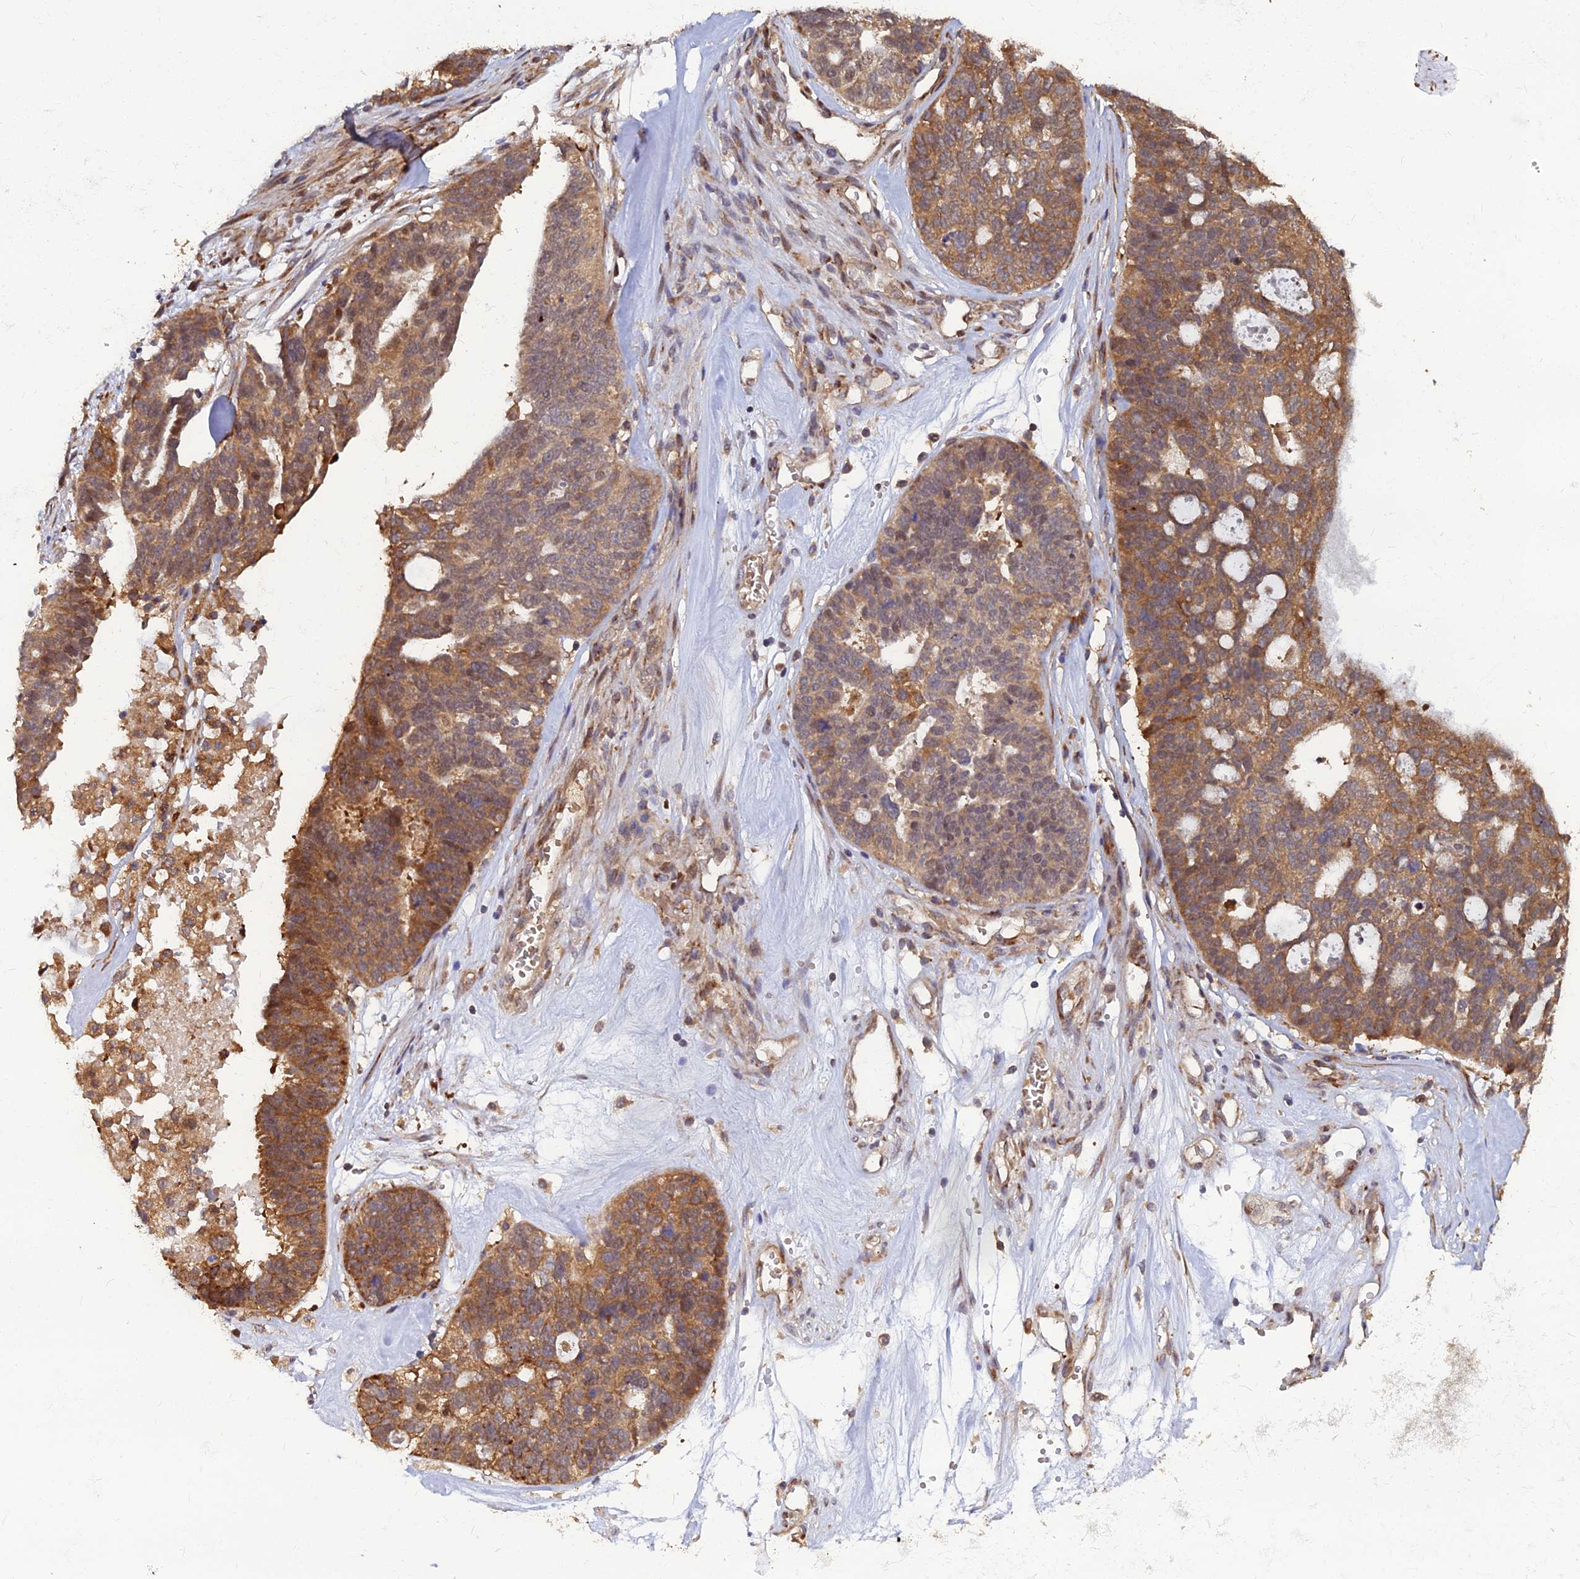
{"staining": {"intensity": "moderate", "quantity": ">75%", "location": "cytoplasmic/membranous"}, "tissue": "ovarian cancer", "cell_type": "Tumor cells", "image_type": "cancer", "snomed": [{"axis": "morphology", "description": "Cystadenocarcinoma, serous, NOS"}, {"axis": "topography", "description": "Ovary"}], "caption": "The micrograph shows staining of ovarian cancer, revealing moderate cytoplasmic/membranous protein positivity (brown color) within tumor cells.", "gene": "CCT6B", "patient": {"sex": "female", "age": 59}}